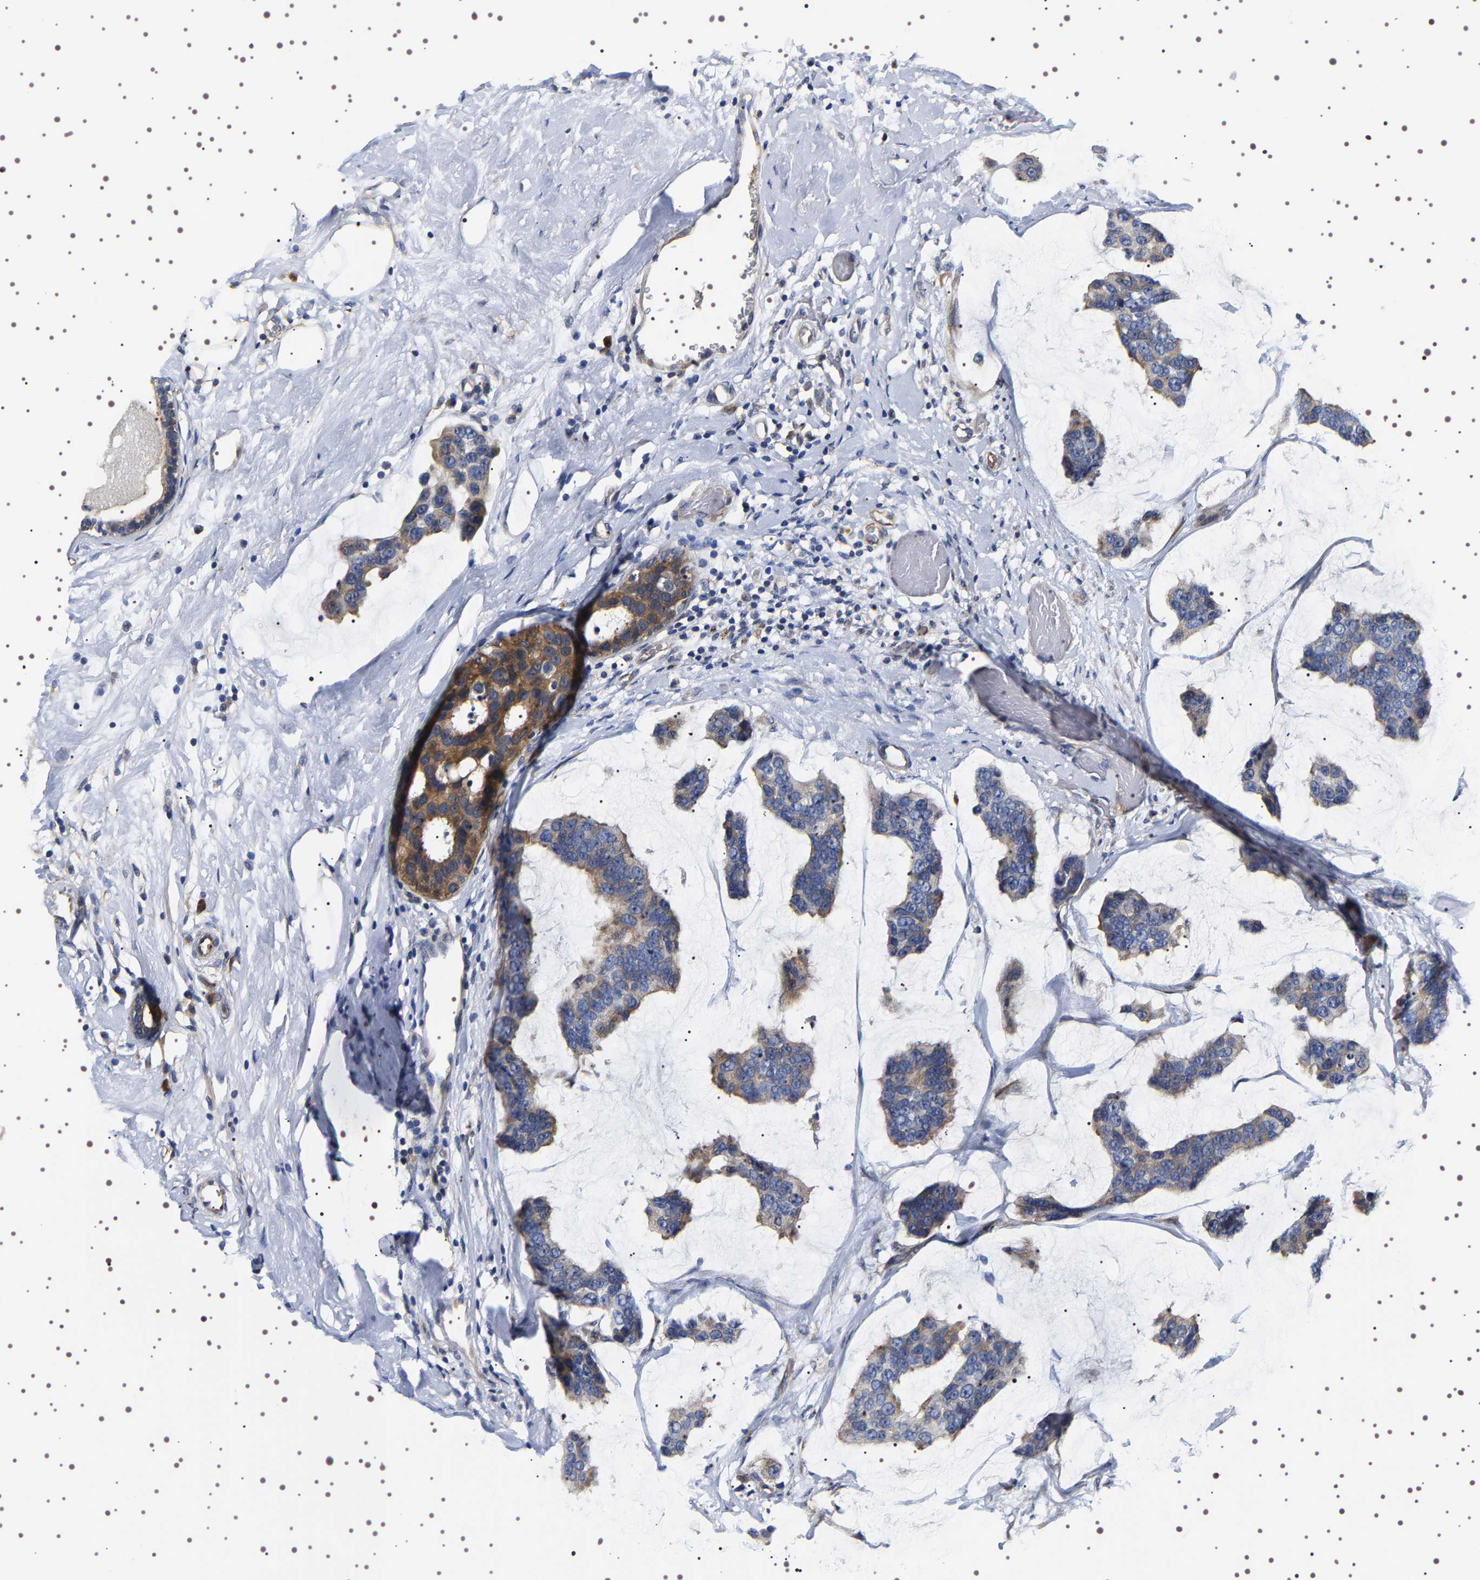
{"staining": {"intensity": "moderate", "quantity": "25%-75%", "location": "cytoplasmic/membranous"}, "tissue": "breast cancer", "cell_type": "Tumor cells", "image_type": "cancer", "snomed": [{"axis": "morphology", "description": "Normal tissue, NOS"}, {"axis": "morphology", "description": "Duct carcinoma"}, {"axis": "topography", "description": "Breast"}], "caption": "Immunohistochemical staining of human breast intraductal carcinoma shows medium levels of moderate cytoplasmic/membranous expression in about 25%-75% of tumor cells.", "gene": "ALPL", "patient": {"sex": "female", "age": 50}}